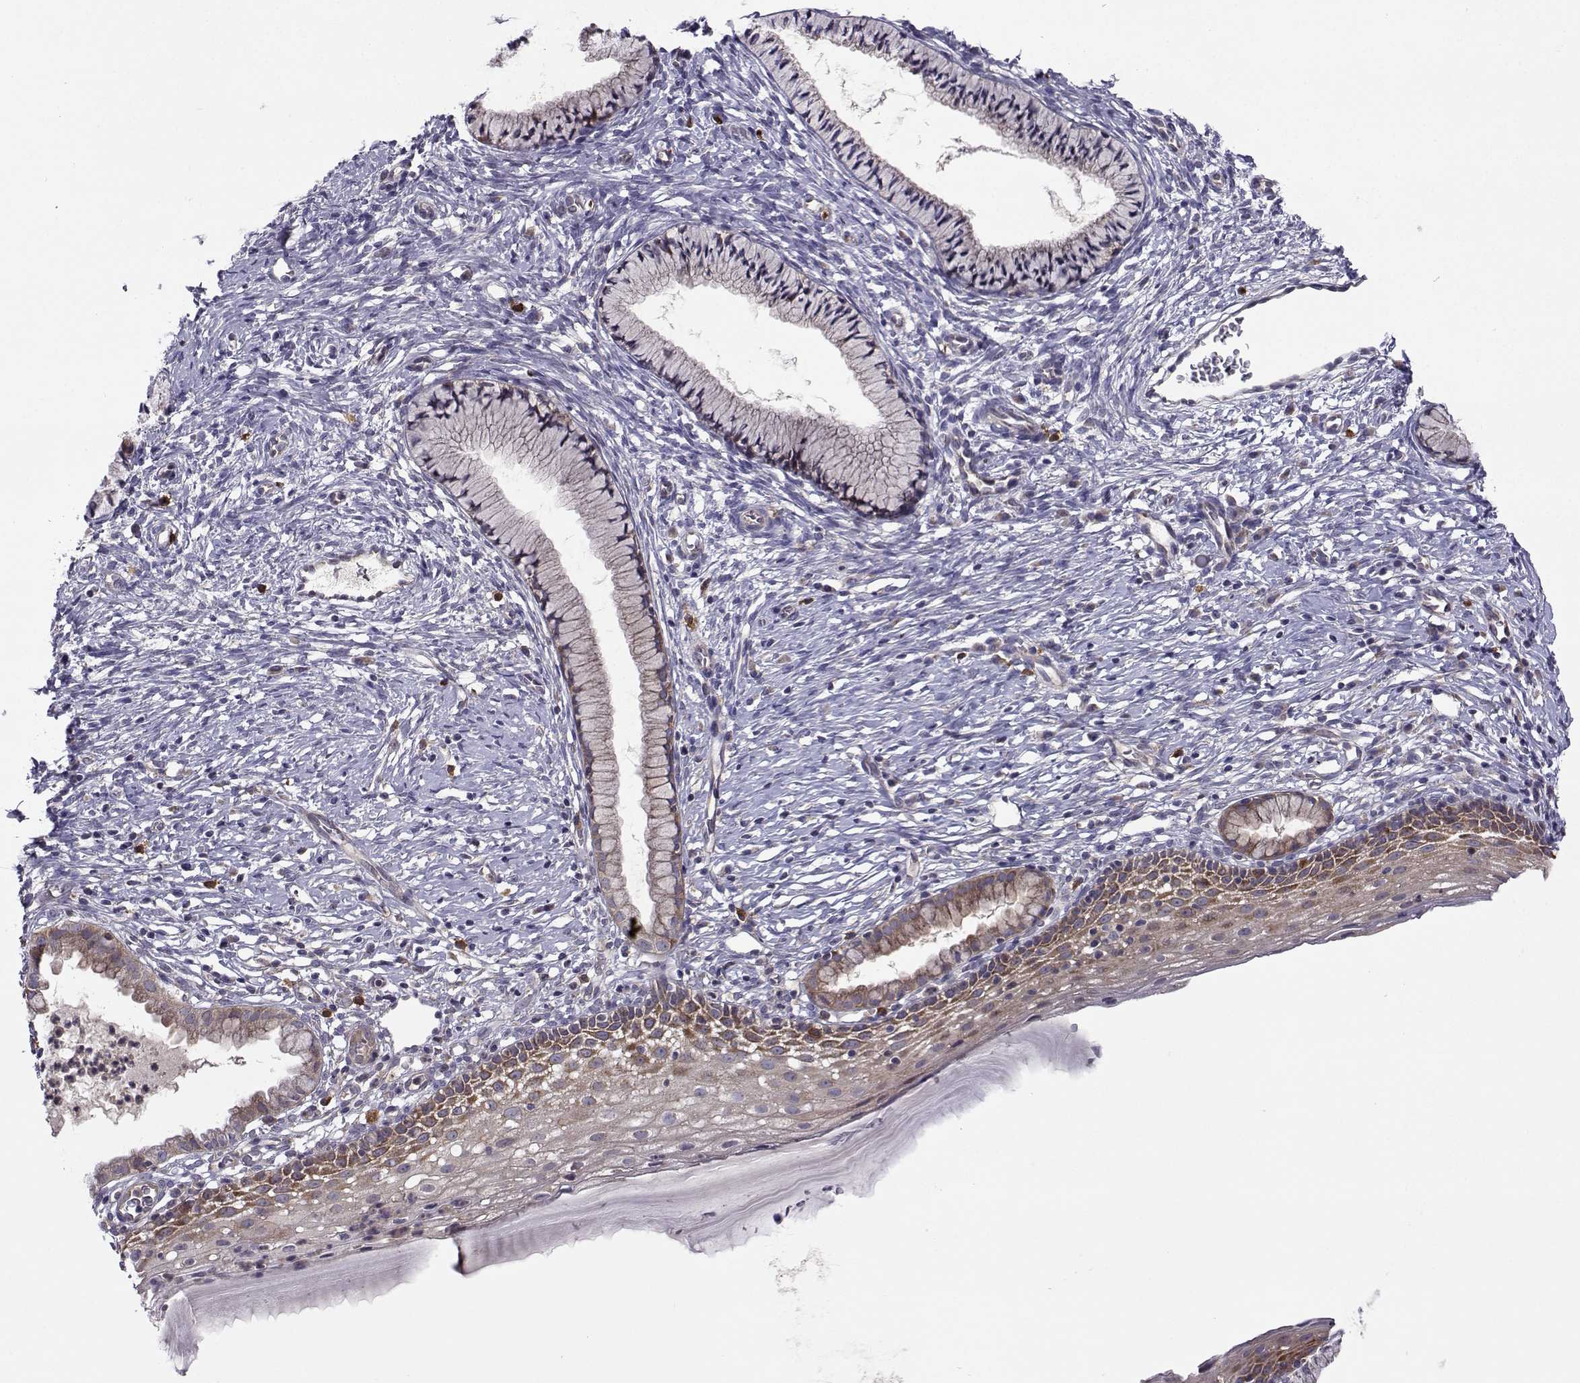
{"staining": {"intensity": "moderate", "quantity": "<25%", "location": "cytoplasmic/membranous"}, "tissue": "cervix", "cell_type": "Glandular cells", "image_type": "normal", "snomed": [{"axis": "morphology", "description": "Normal tissue, NOS"}, {"axis": "topography", "description": "Cervix"}], "caption": "DAB (3,3'-diaminobenzidine) immunohistochemical staining of unremarkable cervix reveals moderate cytoplasmic/membranous protein expression in approximately <25% of glandular cells.", "gene": "STXBP5", "patient": {"sex": "female", "age": 39}}